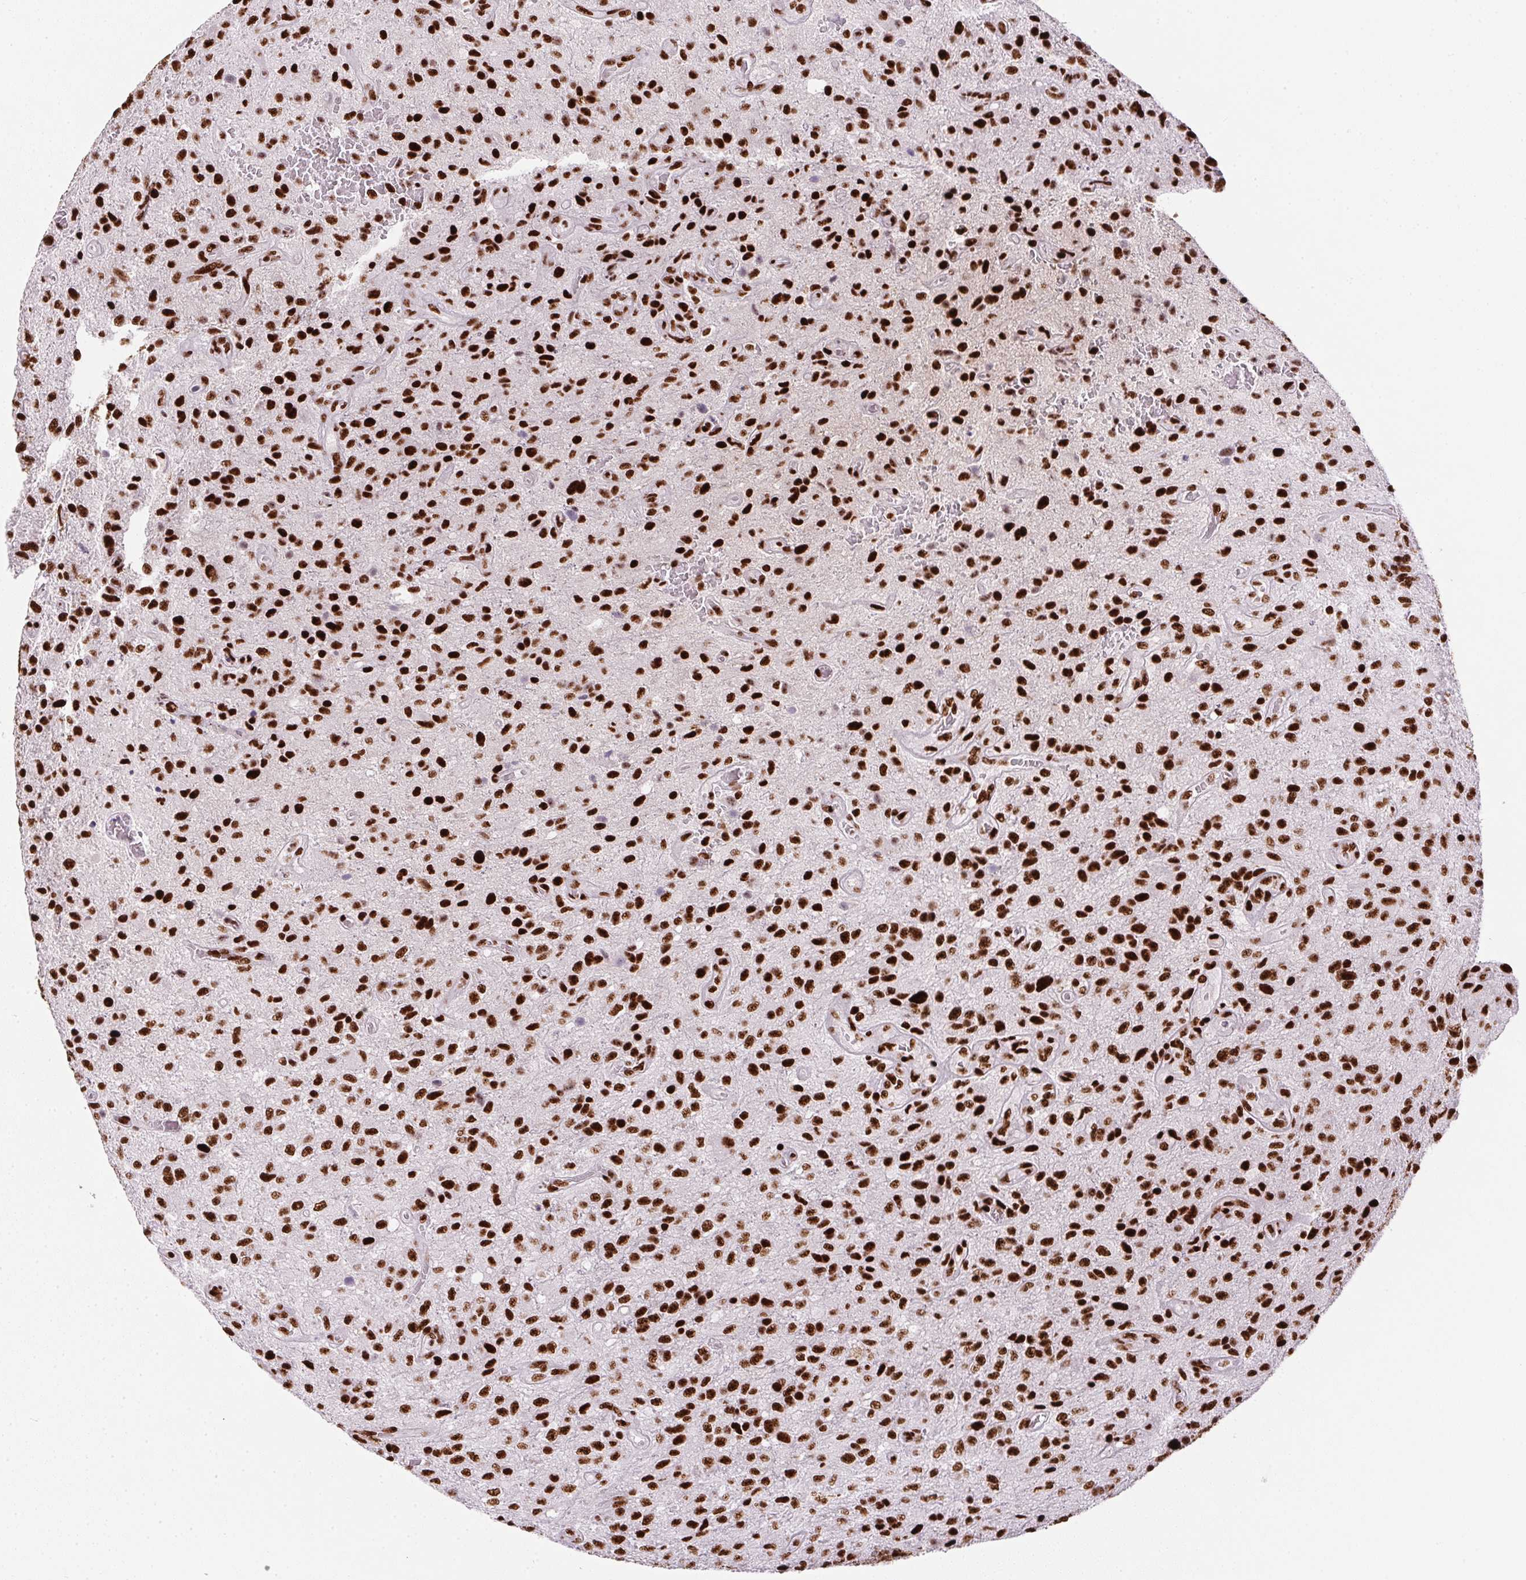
{"staining": {"intensity": "strong", "quantity": ">75%", "location": "nuclear"}, "tissue": "glioma", "cell_type": "Tumor cells", "image_type": "cancer", "snomed": [{"axis": "morphology", "description": "Glioma, malignant, Low grade"}, {"axis": "topography", "description": "Brain"}], "caption": "This histopathology image exhibits immunohistochemistry (IHC) staining of malignant glioma (low-grade), with high strong nuclear expression in about >75% of tumor cells.", "gene": "PAGE3", "patient": {"sex": "male", "age": 66}}